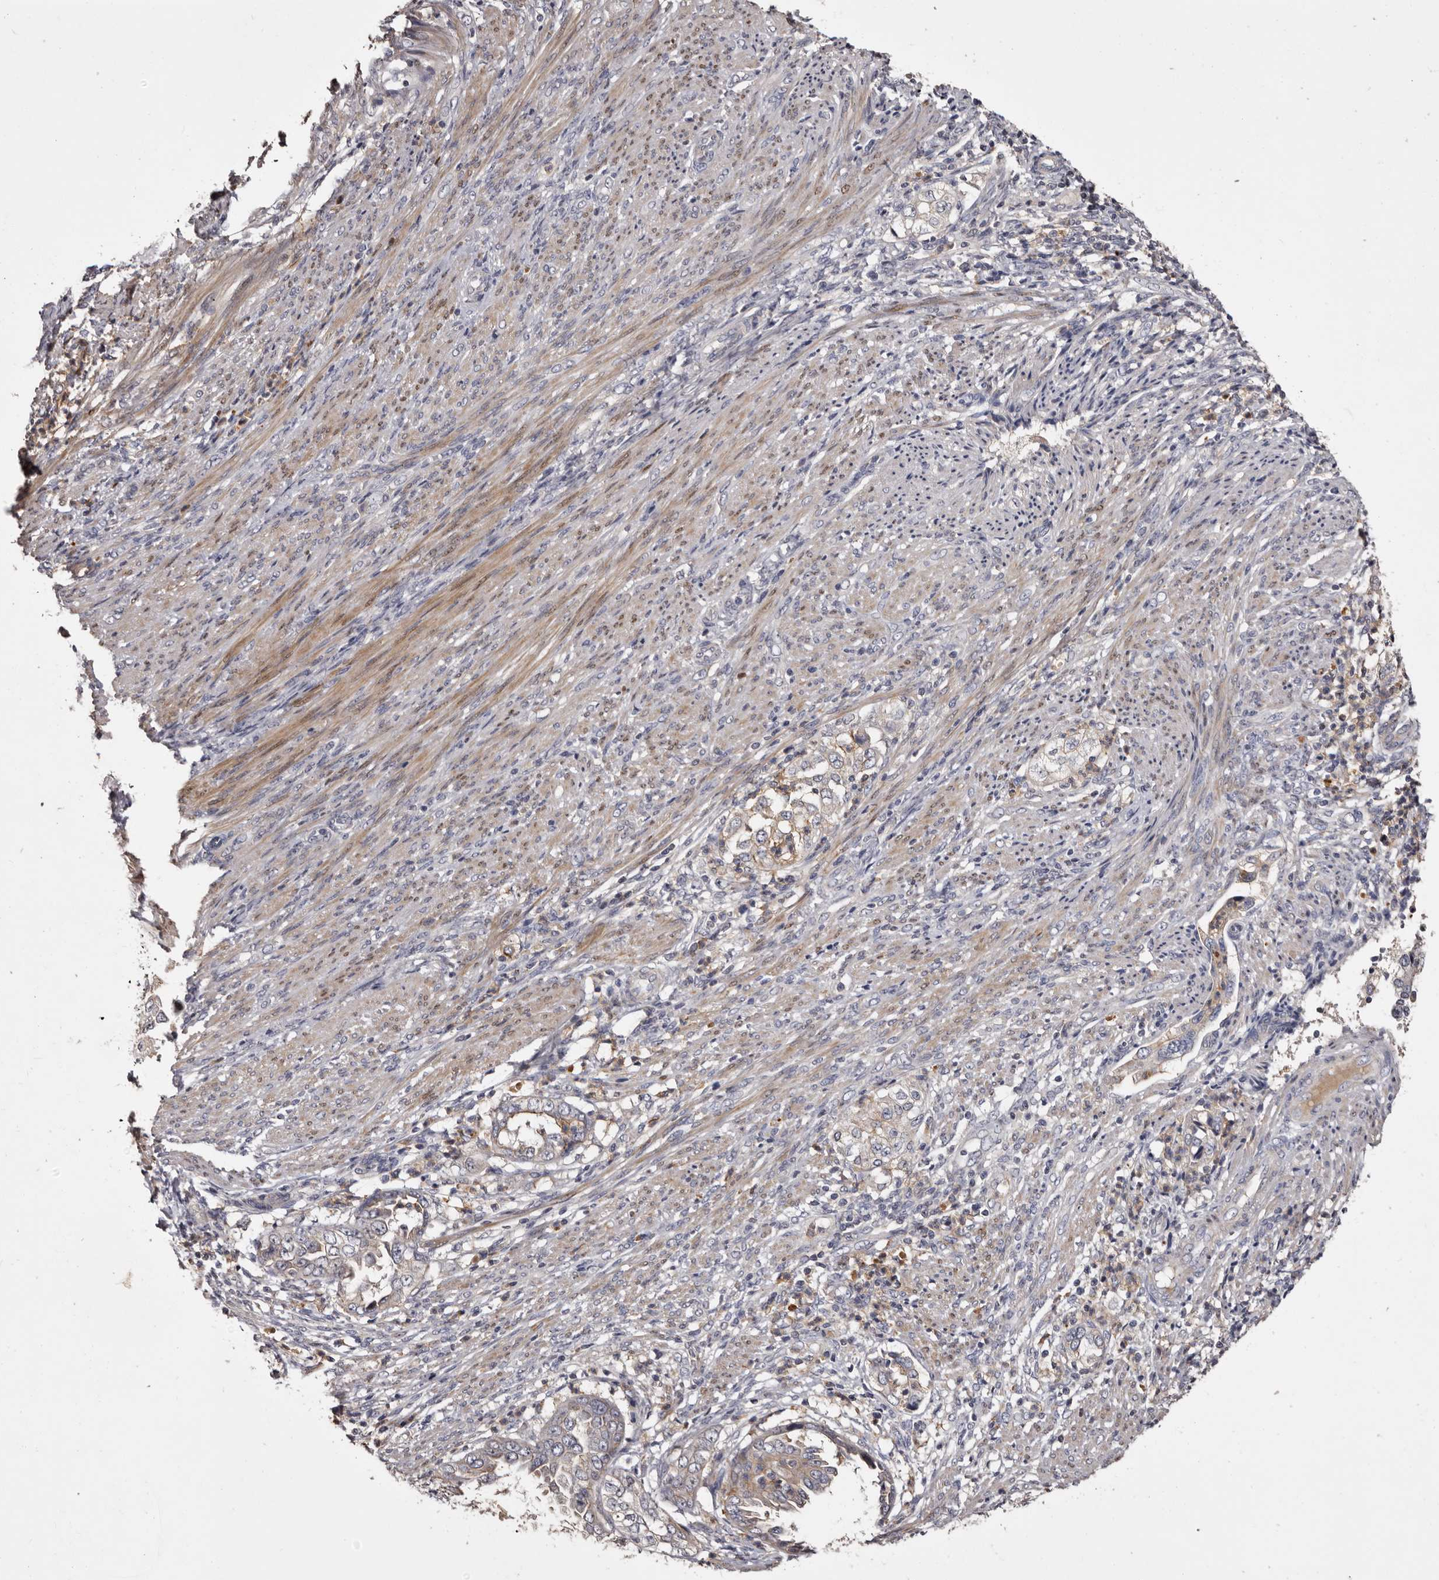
{"staining": {"intensity": "negative", "quantity": "none", "location": "none"}, "tissue": "endometrial cancer", "cell_type": "Tumor cells", "image_type": "cancer", "snomed": [{"axis": "morphology", "description": "Adenocarcinoma, NOS"}, {"axis": "topography", "description": "Endometrium"}], "caption": "DAB (3,3'-diaminobenzidine) immunohistochemical staining of adenocarcinoma (endometrial) displays no significant staining in tumor cells.", "gene": "SLC10A4", "patient": {"sex": "female", "age": 85}}